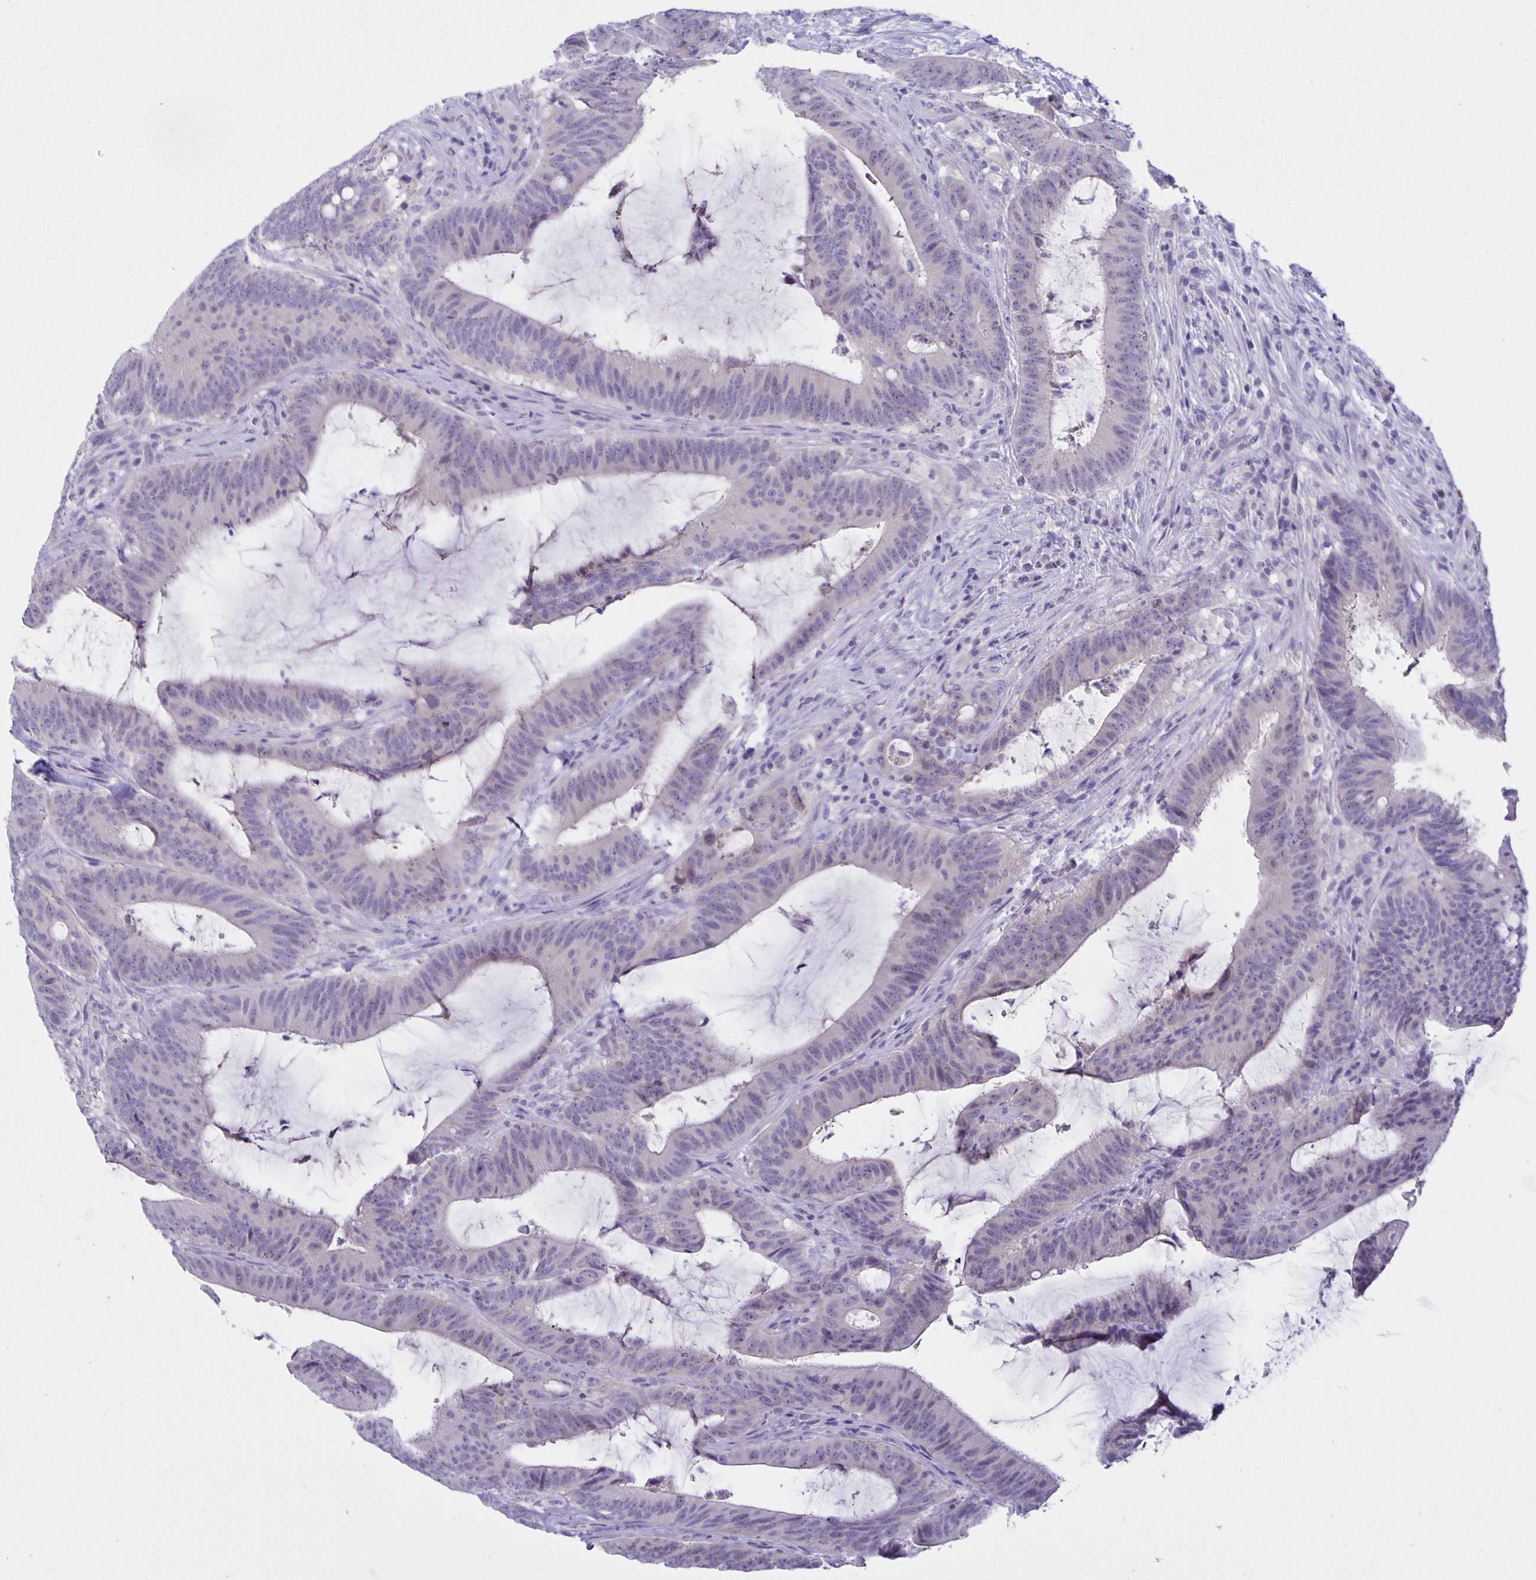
{"staining": {"intensity": "negative", "quantity": "none", "location": "none"}, "tissue": "colorectal cancer", "cell_type": "Tumor cells", "image_type": "cancer", "snomed": [{"axis": "morphology", "description": "Adenocarcinoma, NOS"}, {"axis": "topography", "description": "Colon"}], "caption": "There is no significant positivity in tumor cells of colorectal adenocarcinoma.", "gene": "ERMN", "patient": {"sex": "female", "age": 43}}